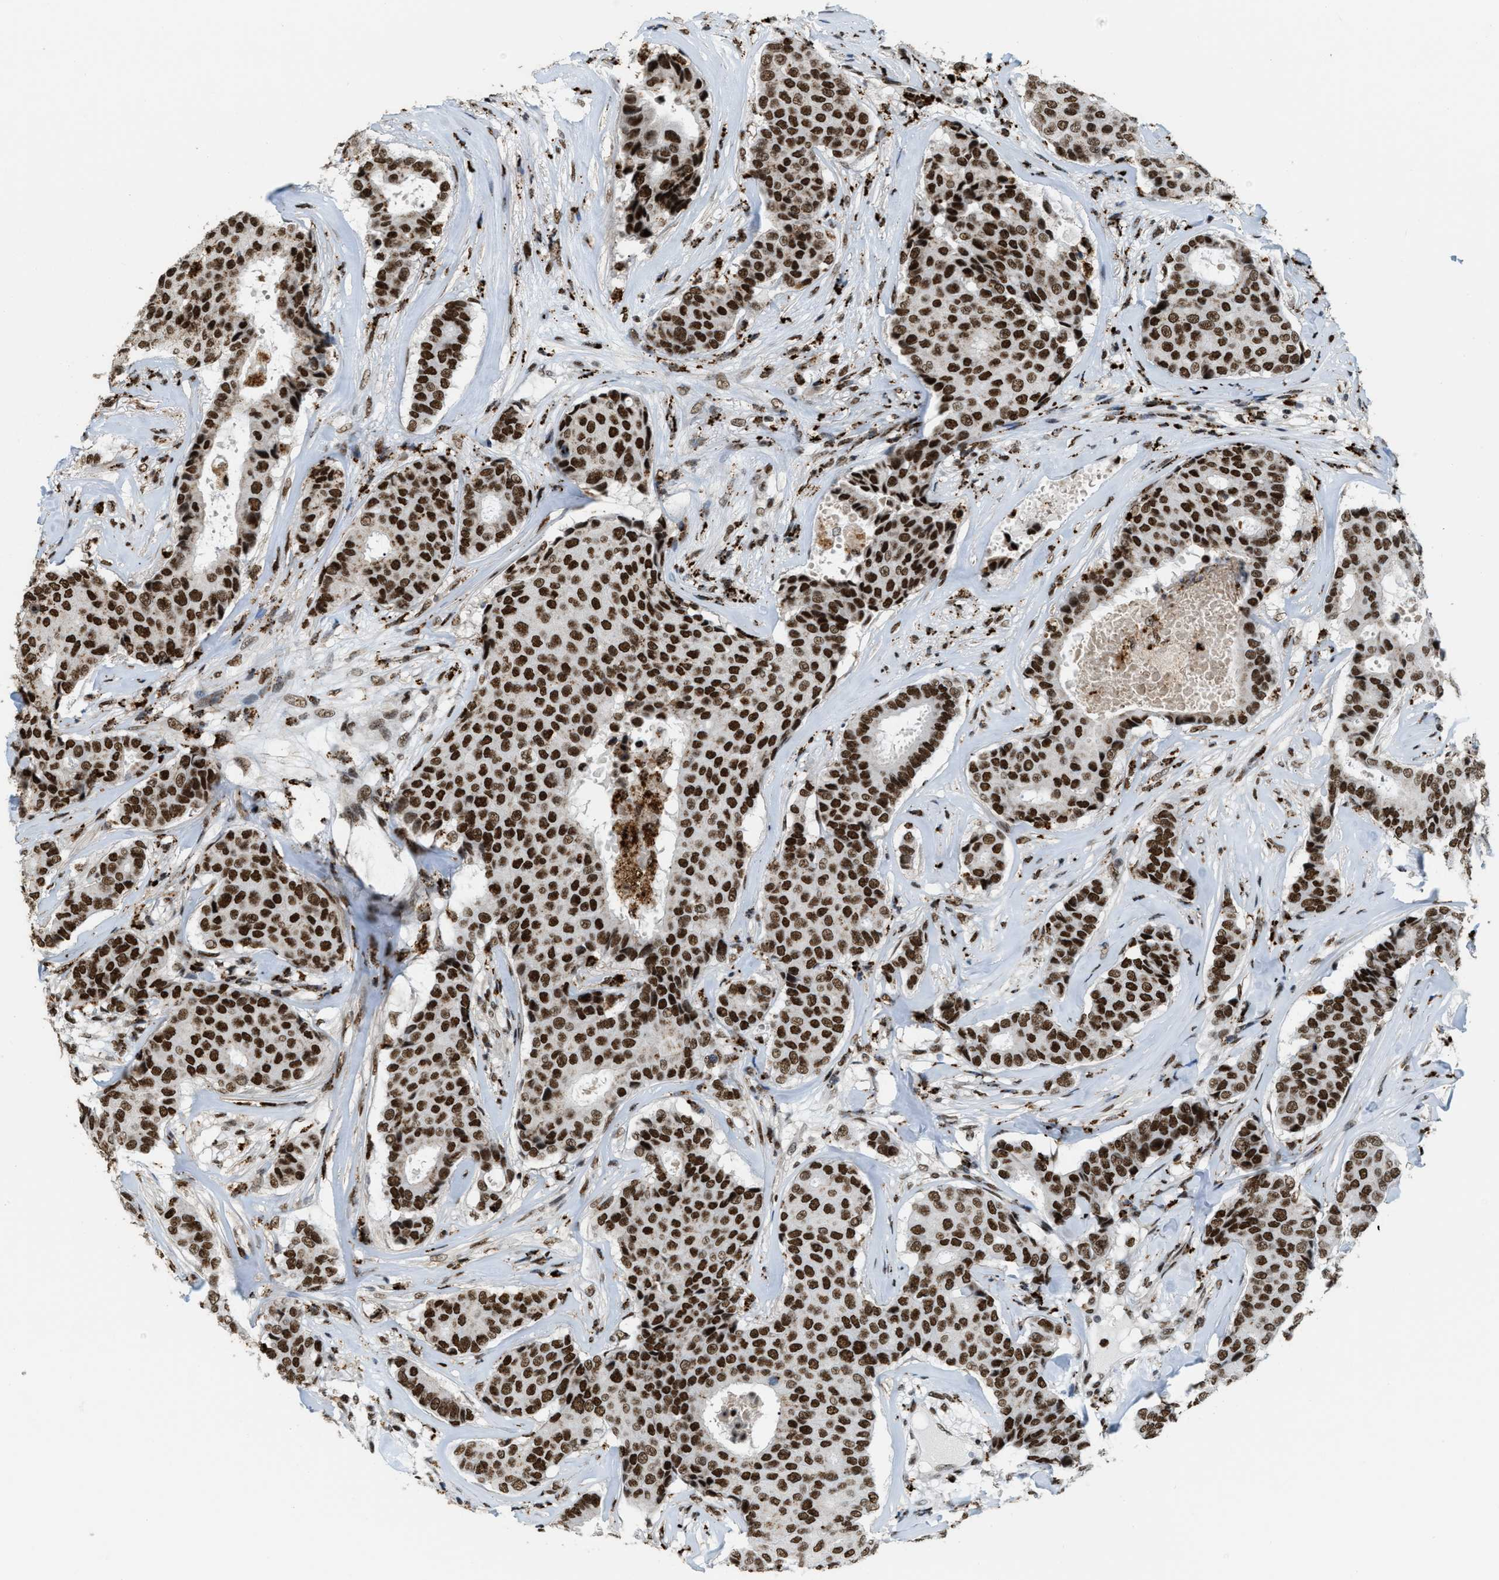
{"staining": {"intensity": "strong", "quantity": ">75%", "location": "nuclear"}, "tissue": "breast cancer", "cell_type": "Tumor cells", "image_type": "cancer", "snomed": [{"axis": "morphology", "description": "Duct carcinoma"}, {"axis": "topography", "description": "Breast"}], "caption": "Protein staining by immunohistochemistry exhibits strong nuclear positivity in about >75% of tumor cells in breast cancer (intraductal carcinoma).", "gene": "NUMA1", "patient": {"sex": "female", "age": 75}}